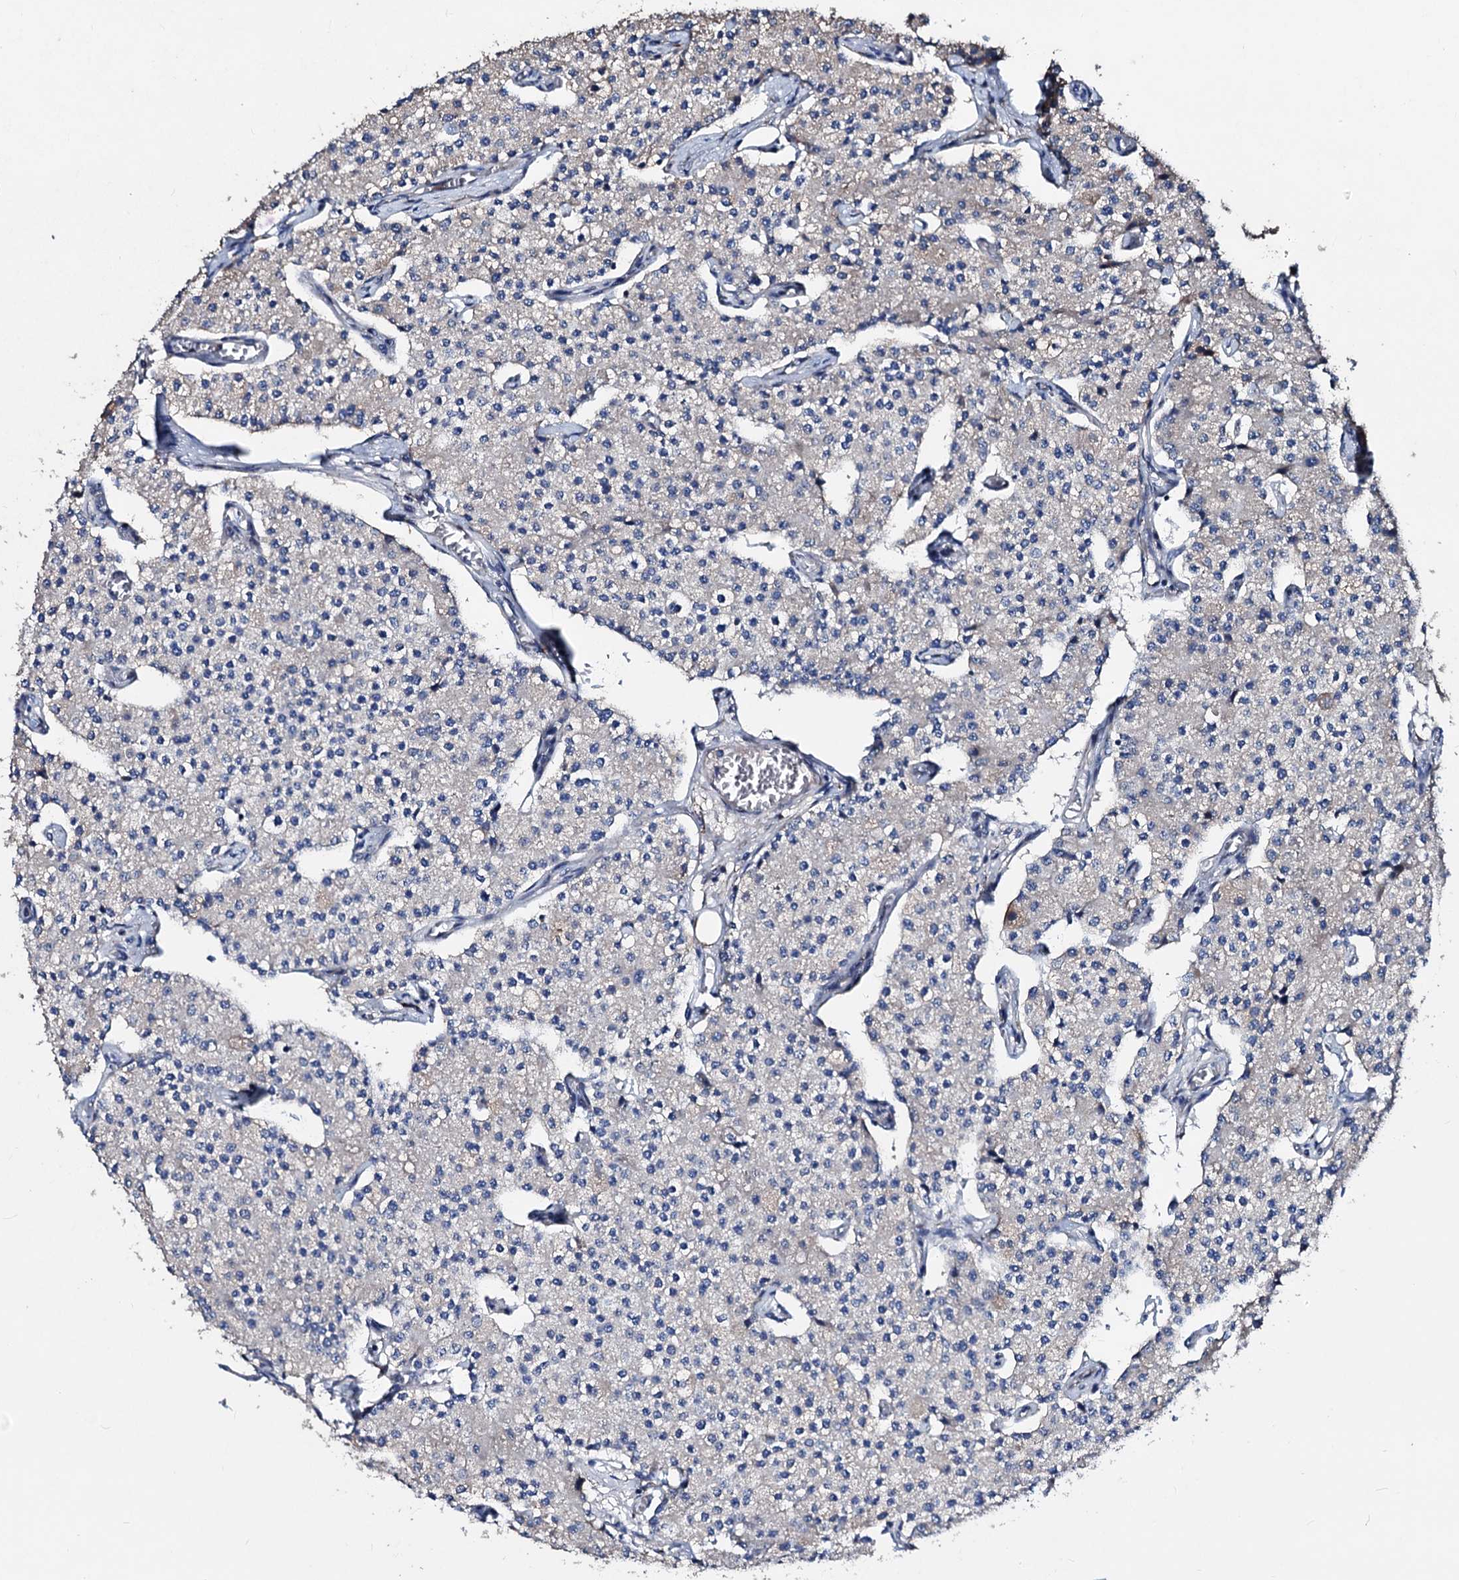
{"staining": {"intensity": "negative", "quantity": "none", "location": "none"}, "tissue": "carcinoid", "cell_type": "Tumor cells", "image_type": "cancer", "snomed": [{"axis": "morphology", "description": "Carcinoid, malignant, NOS"}, {"axis": "topography", "description": "Colon"}], "caption": "An IHC micrograph of carcinoid is shown. There is no staining in tumor cells of carcinoid. The staining was performed using DAB to visualize the protein expression in brown, while the nuclei were stained in blue with hematoxylin (Magnification: 20x).", "gene": "AKAP11", "patient": {"sex": "female", "age": 52}}